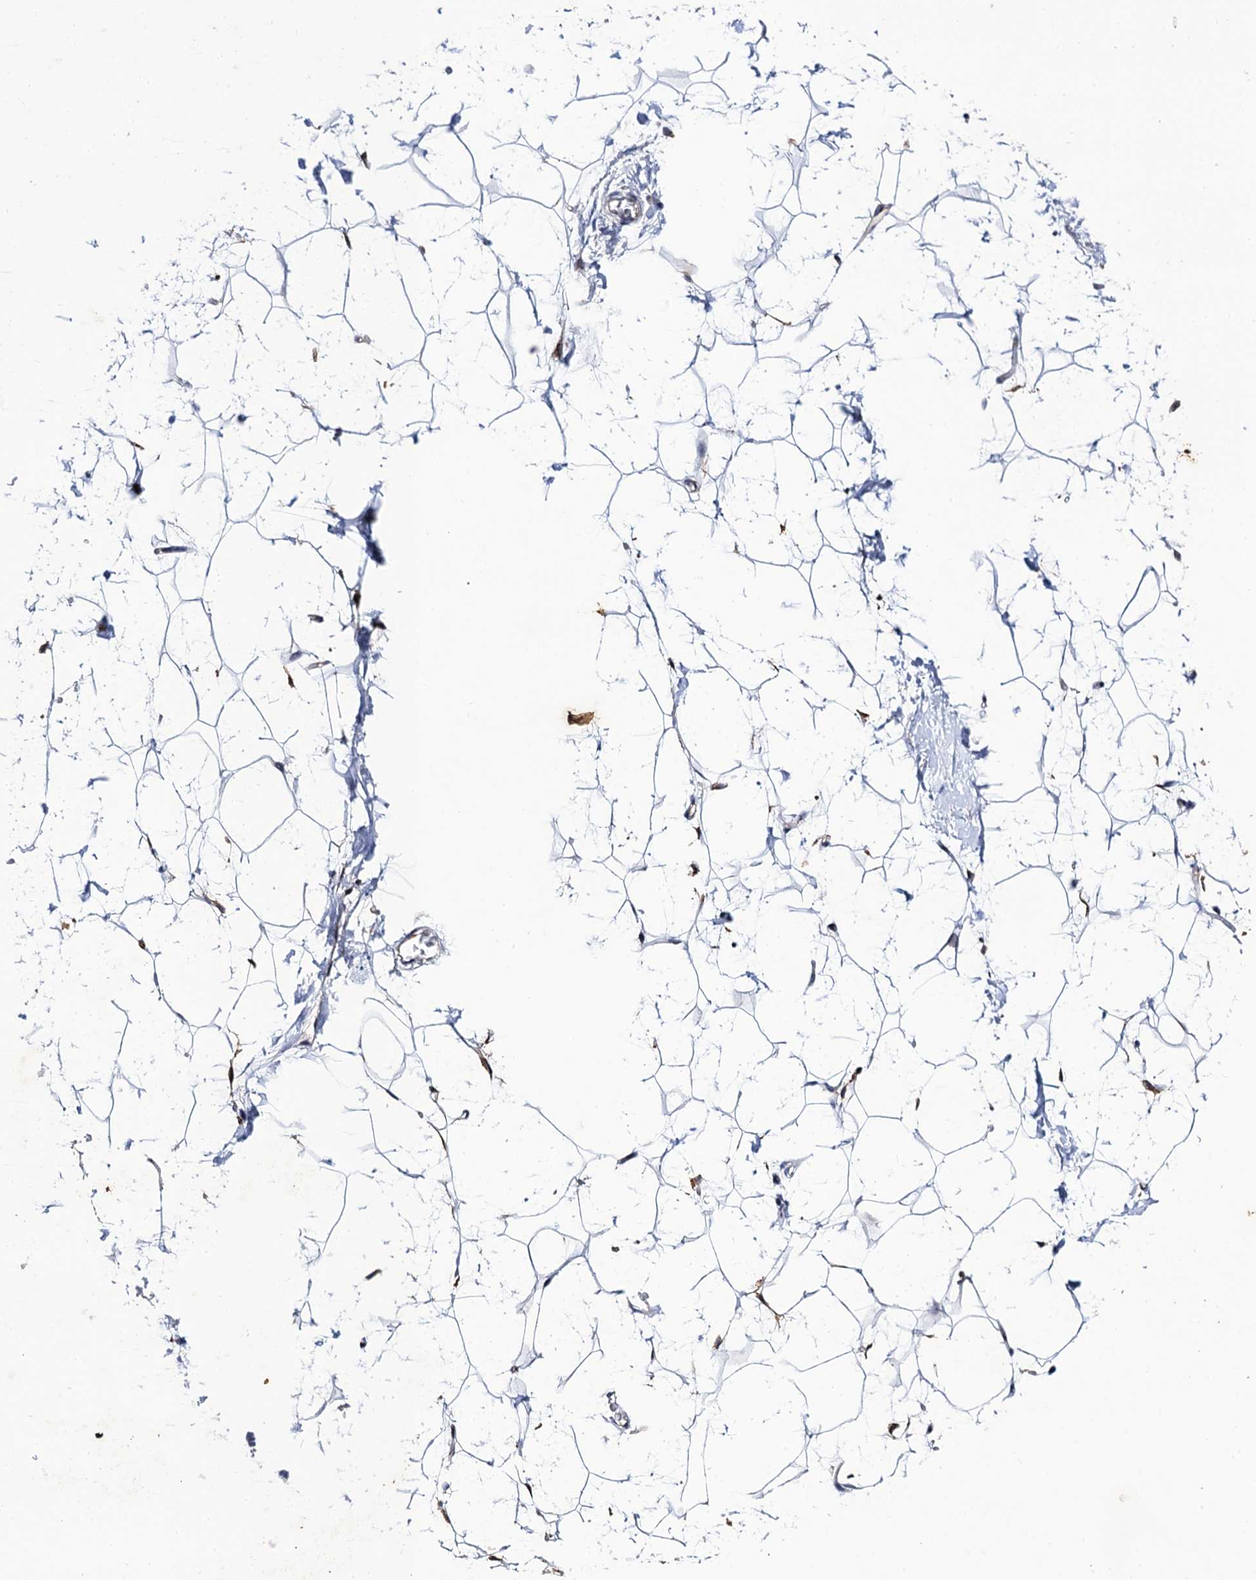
{"staining": {"intensity": "weak", "quantity": "25%-75%", "location": "cytoplasmic/membranous"}, "tissue": "adipose tissue", "cell_type": "Adipocytes", "image_type": "normal", "snomed": [{"axis": "morphology", "description": "Normal tissue, NOS"}, {"axis": "topography", "description": "Breast"}], "caption": "Protein staining of benign adipose tissue displays weak cytoplasmic/membranous staining in approximately 25%-75% of adipocytes. Immunohistochemistry (ihc) stains the protein of interest in brown and the nuclei are stained blue.", "gene": "THAP2", "patient": {"sex": "female", "age": 26}}